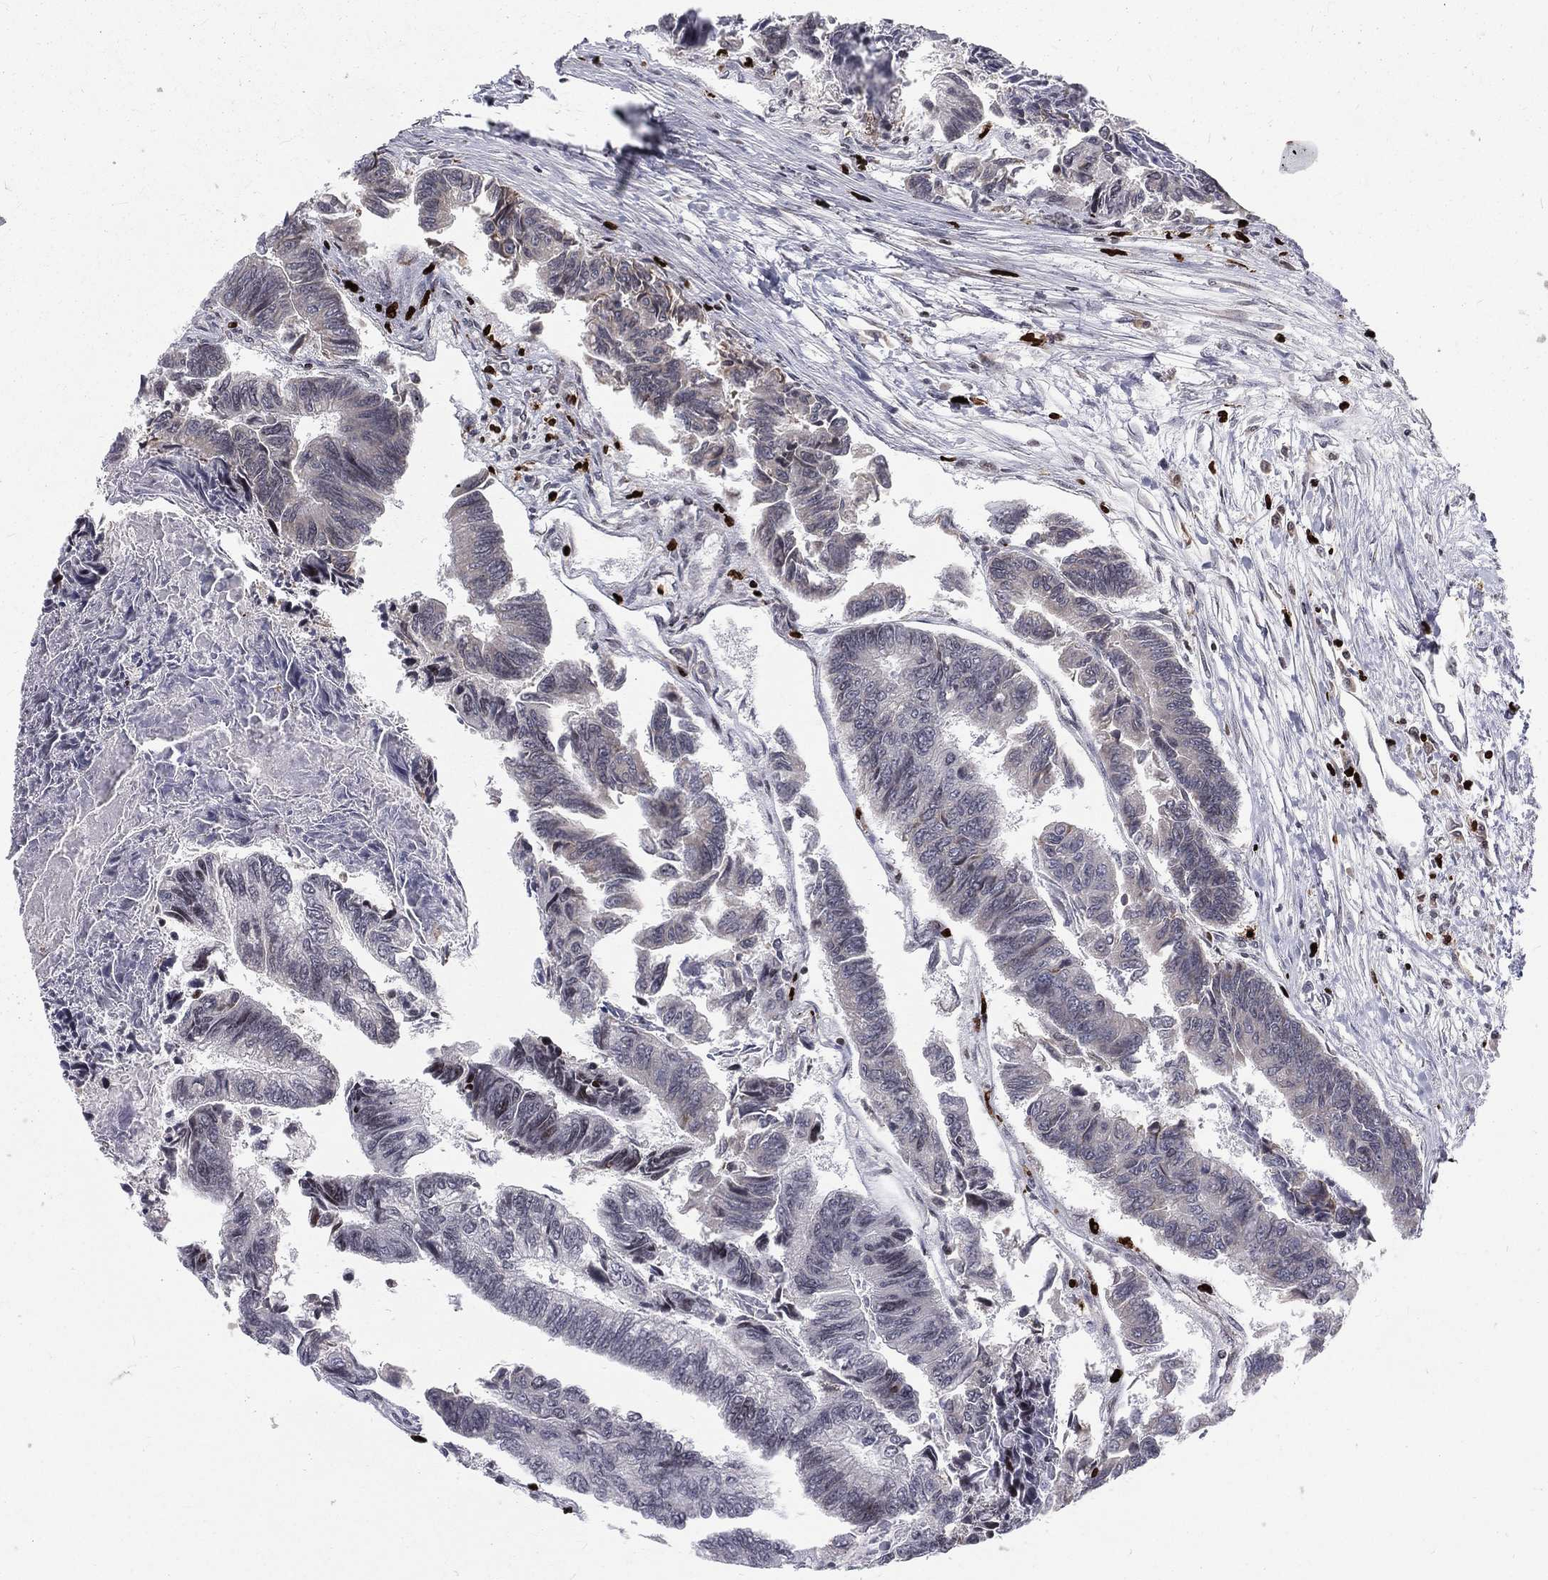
{"staining": {"intensity": "negative", "quantity": "none", "location": "none"}, "tissue": "colorectal cancer", "cell_type": "Tumor cells", "image_type": "cancer", "snomed": [{"axis": "morphology", "description": "Adenocarcinoma, NOS"}, {"axis": "topography", "description": "Colon"}], "caption": "Immunohistochemical staining of colorectal cancer (adenocarcinoma) exhibits no significant expression in tumor cells.", "gene": "MNDA", "patient": {"sex": "female", "age": 65}}